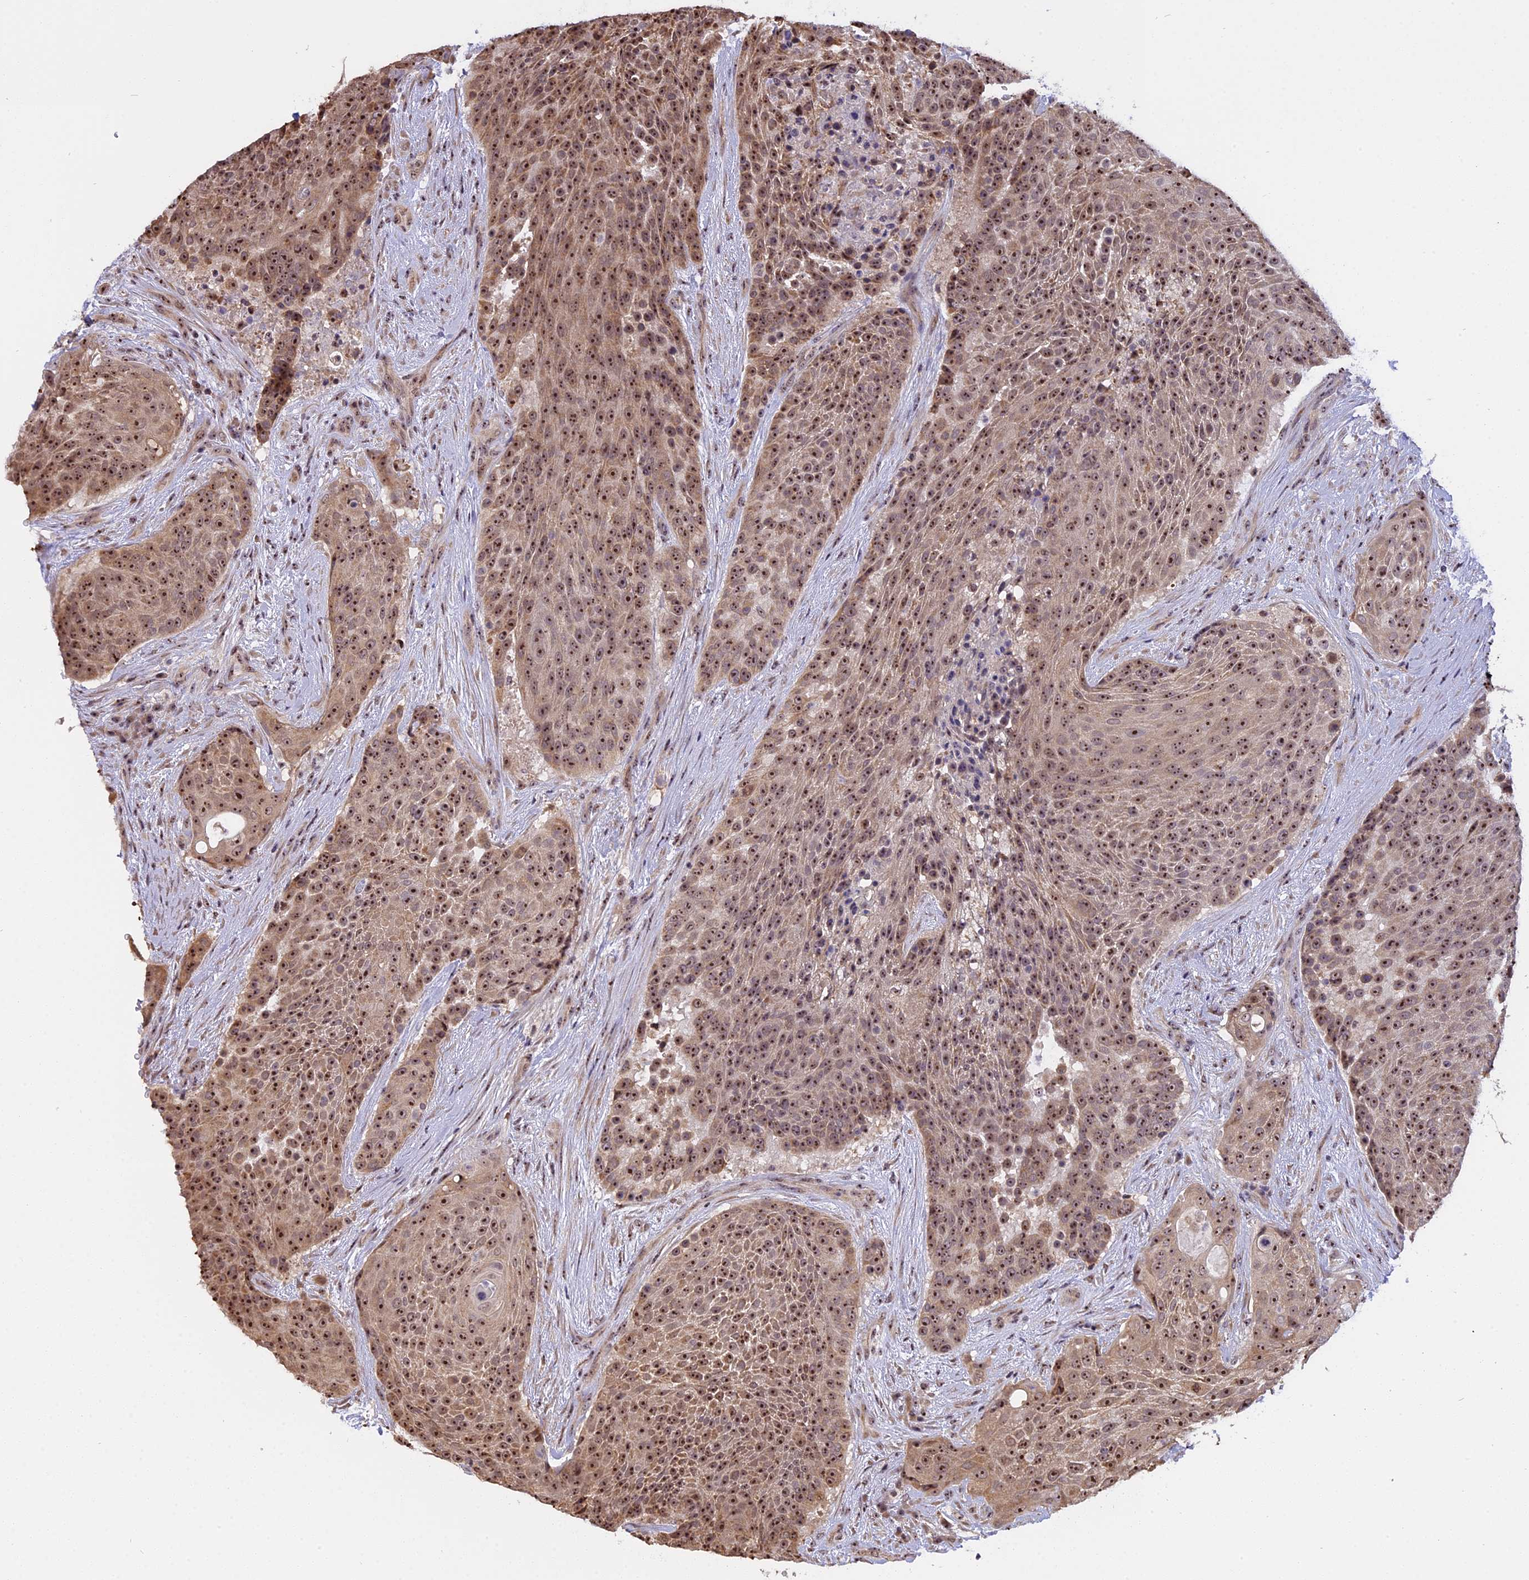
{"staining": {"intensity": "moderate", "quantity": ">75%", "location": "nuclear"}, "tissue": "urothelial cancer", "cell_type": "Tumor cells", "image_type": "cancer", "snomed": [{"axis": "morphology", "description": "Urothelial carcinoma, High grade"}, {"axis": "topography", "description": "Urinary bladder"}], "caption": "Moderate nuclear staining is present in approximately >75% of tumor cells in urothelial cancer.", "gene": "MGA", "patient": {"sex": "female", "age": 63}}